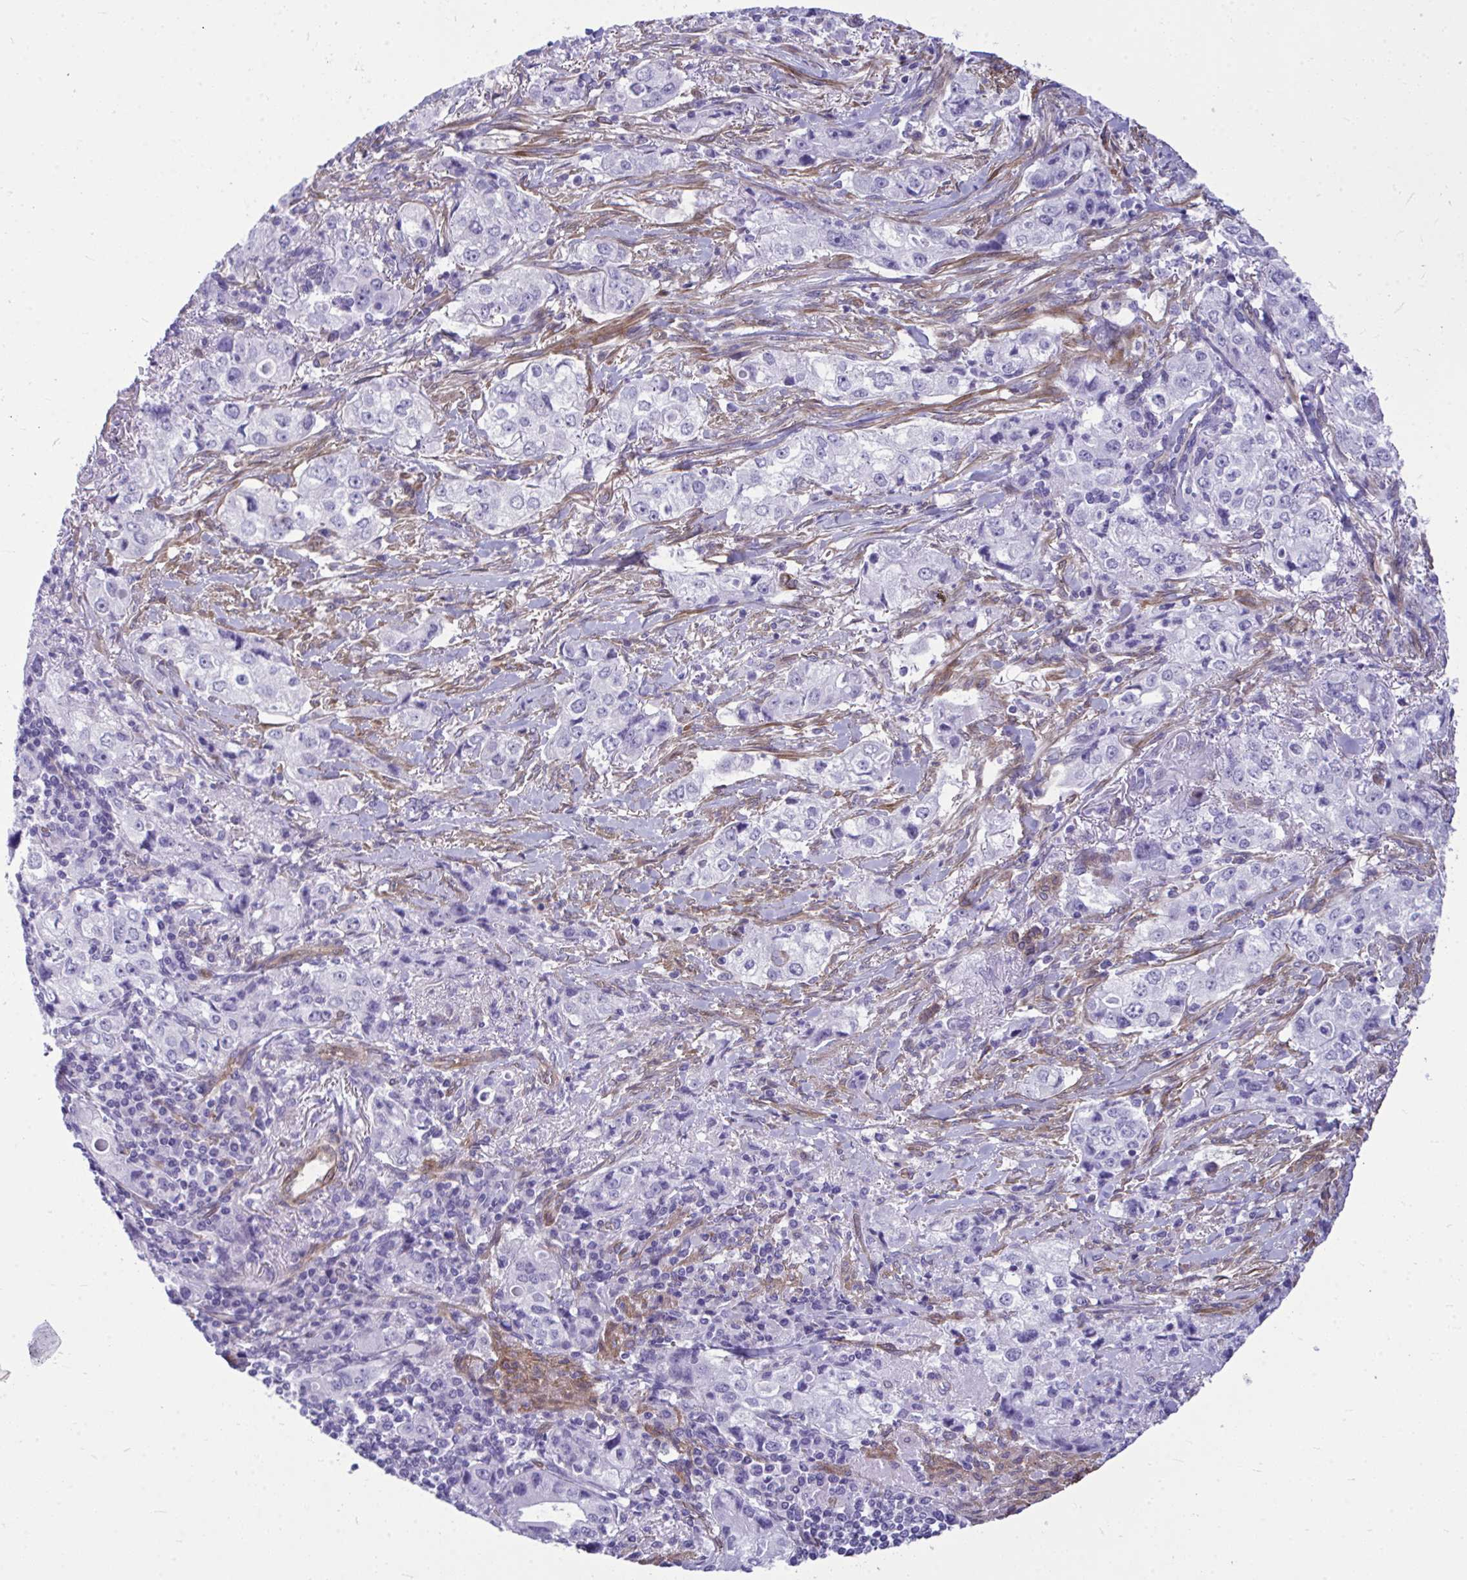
{"staining": {"intensity": "negative", "quantity": "none", "location": "none"}, "tissue": "stomach cancer", "cell_type": "Tumor cells", "image_type": "cancer", "snomed": [{"axis": "morphology", "description": "Adenocarcinoma, NOS"}, {"axis": "topography", "description": "Stomach, upper"}], "caption": "Adenocarcinoma (stomach) stained for a protein using immunohistochemistry shows no positivity tumor cells.", "gene": "LIMS2", "patient": {"sex": "male", "age": 75}}